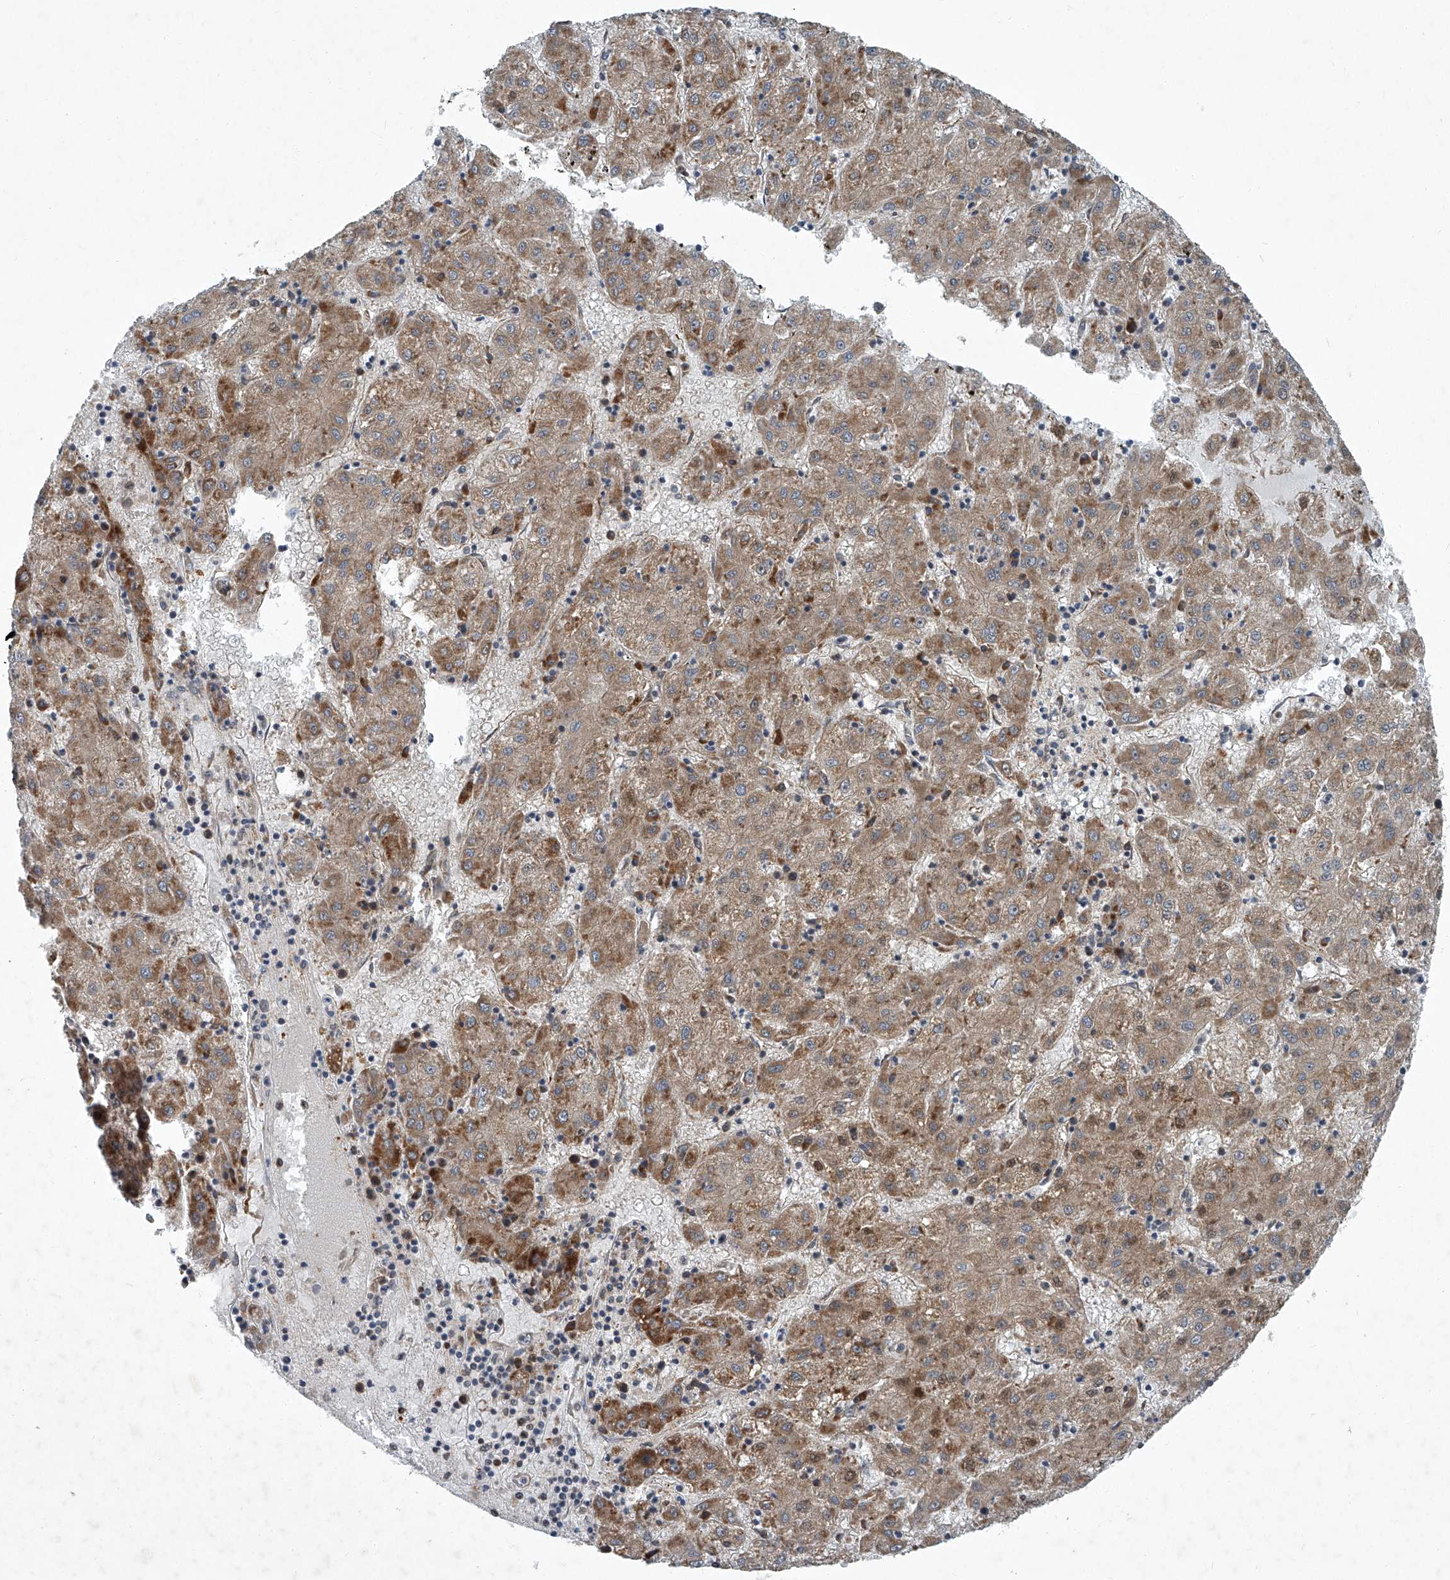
{"staining": {"intensity": "moderate", "quantity": ">75%", "location": "cytoplasmic/membranous,nuclear"}, "tissue": "liver cancer", "cell_type": "Tumor cells", "image_type": "cancer", "snomed": [{"axis": "morphology", "description": "Carcinoma, Hepatocellular, NOS"}, {"axis": "topography", "description": "Liver"}], "caption": "IHC (DAB (3,3'-diaminobenzidine)) staining of human liver cancer exhibits moderate cytoplasmic/membranous and nuclear protein staining in approximately >75% of tumor cells.", "gene": "GPR132", "patient": {"sex": "male", "age": 72}}